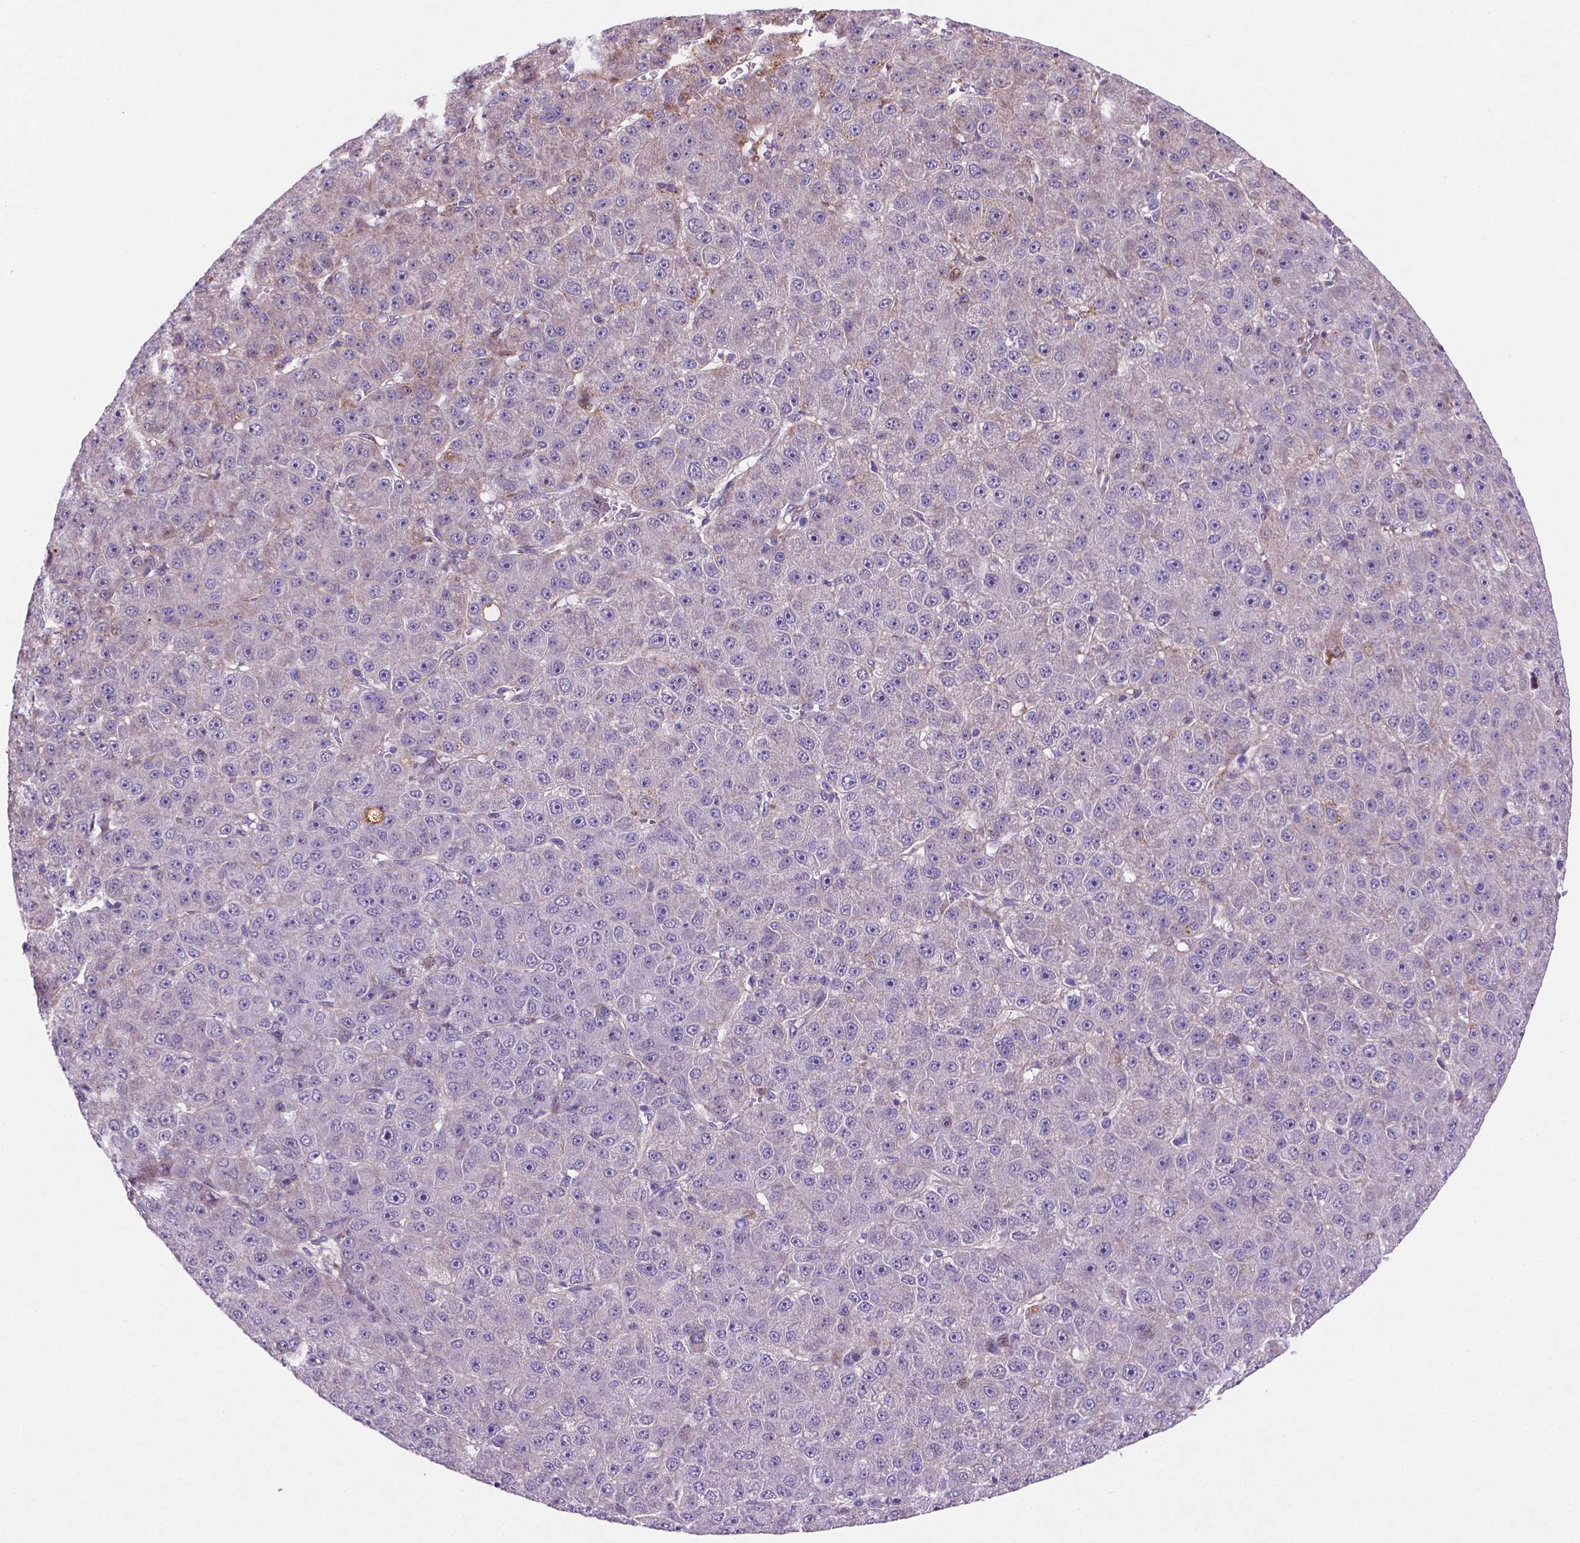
{"staining": {"intensity": "negative", "quantity": "none", "location": "none"}, "tissue": "liver cancer", "cell_type": "Tumor cells", "image_type": "cancer", "snomed": [{"axis": "morphology", "description": "Carcinoma, Hepatocellular, NOS"}, {"axis": "topography", "description": "Liver"}], "caption": "Immunohistochemistry (IHC) photomicrograph of liver cancer (hepatocellular carcinoma) stained for a protein (brown), which demonstrates no staining in tumor cells.", "gene": "TM4SF20", "patient": {"sex": "male", "age": 67}}